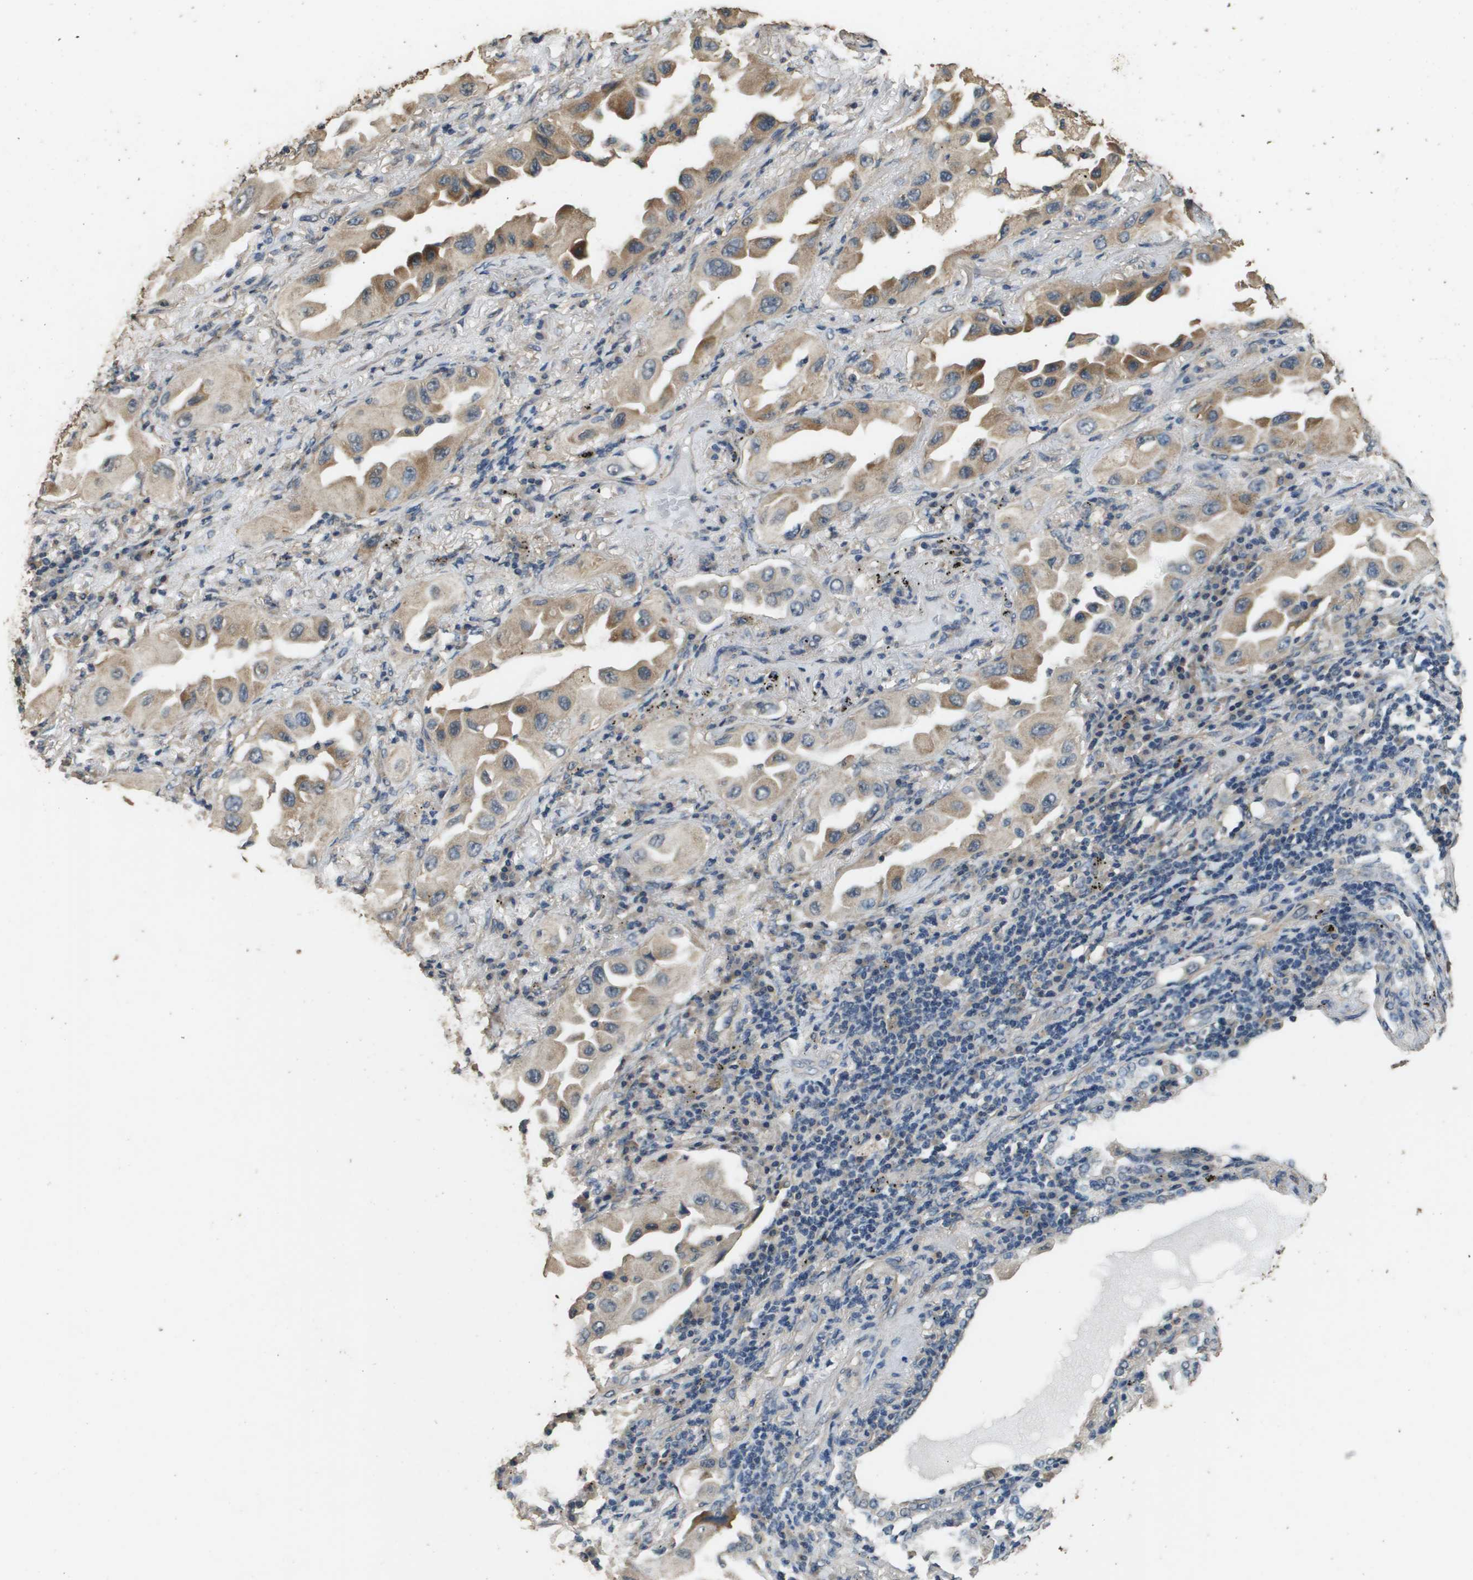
{"staining": {"intensity": "moderate", "quantity": "25%-75%", "location": "cytoplasmic/membranous"}, "tissue": "lung cancer", "cell_type": "Tumor cells", "image_type": "cancer", "snomed": [{"axis": "morphology", "description": "Adenocarcinoma, NOS"}, {"axis": "topography", "description": "Lung"}], "caption": "A brown stain shows moderate cytoplasmic/membranous expression of a protein in lung cancer (adenocarcinoma) tumor cells. Nuclei are stained in blue.", "gene": "RAB6B", "patient": {"sex": "female", "age": 65}}